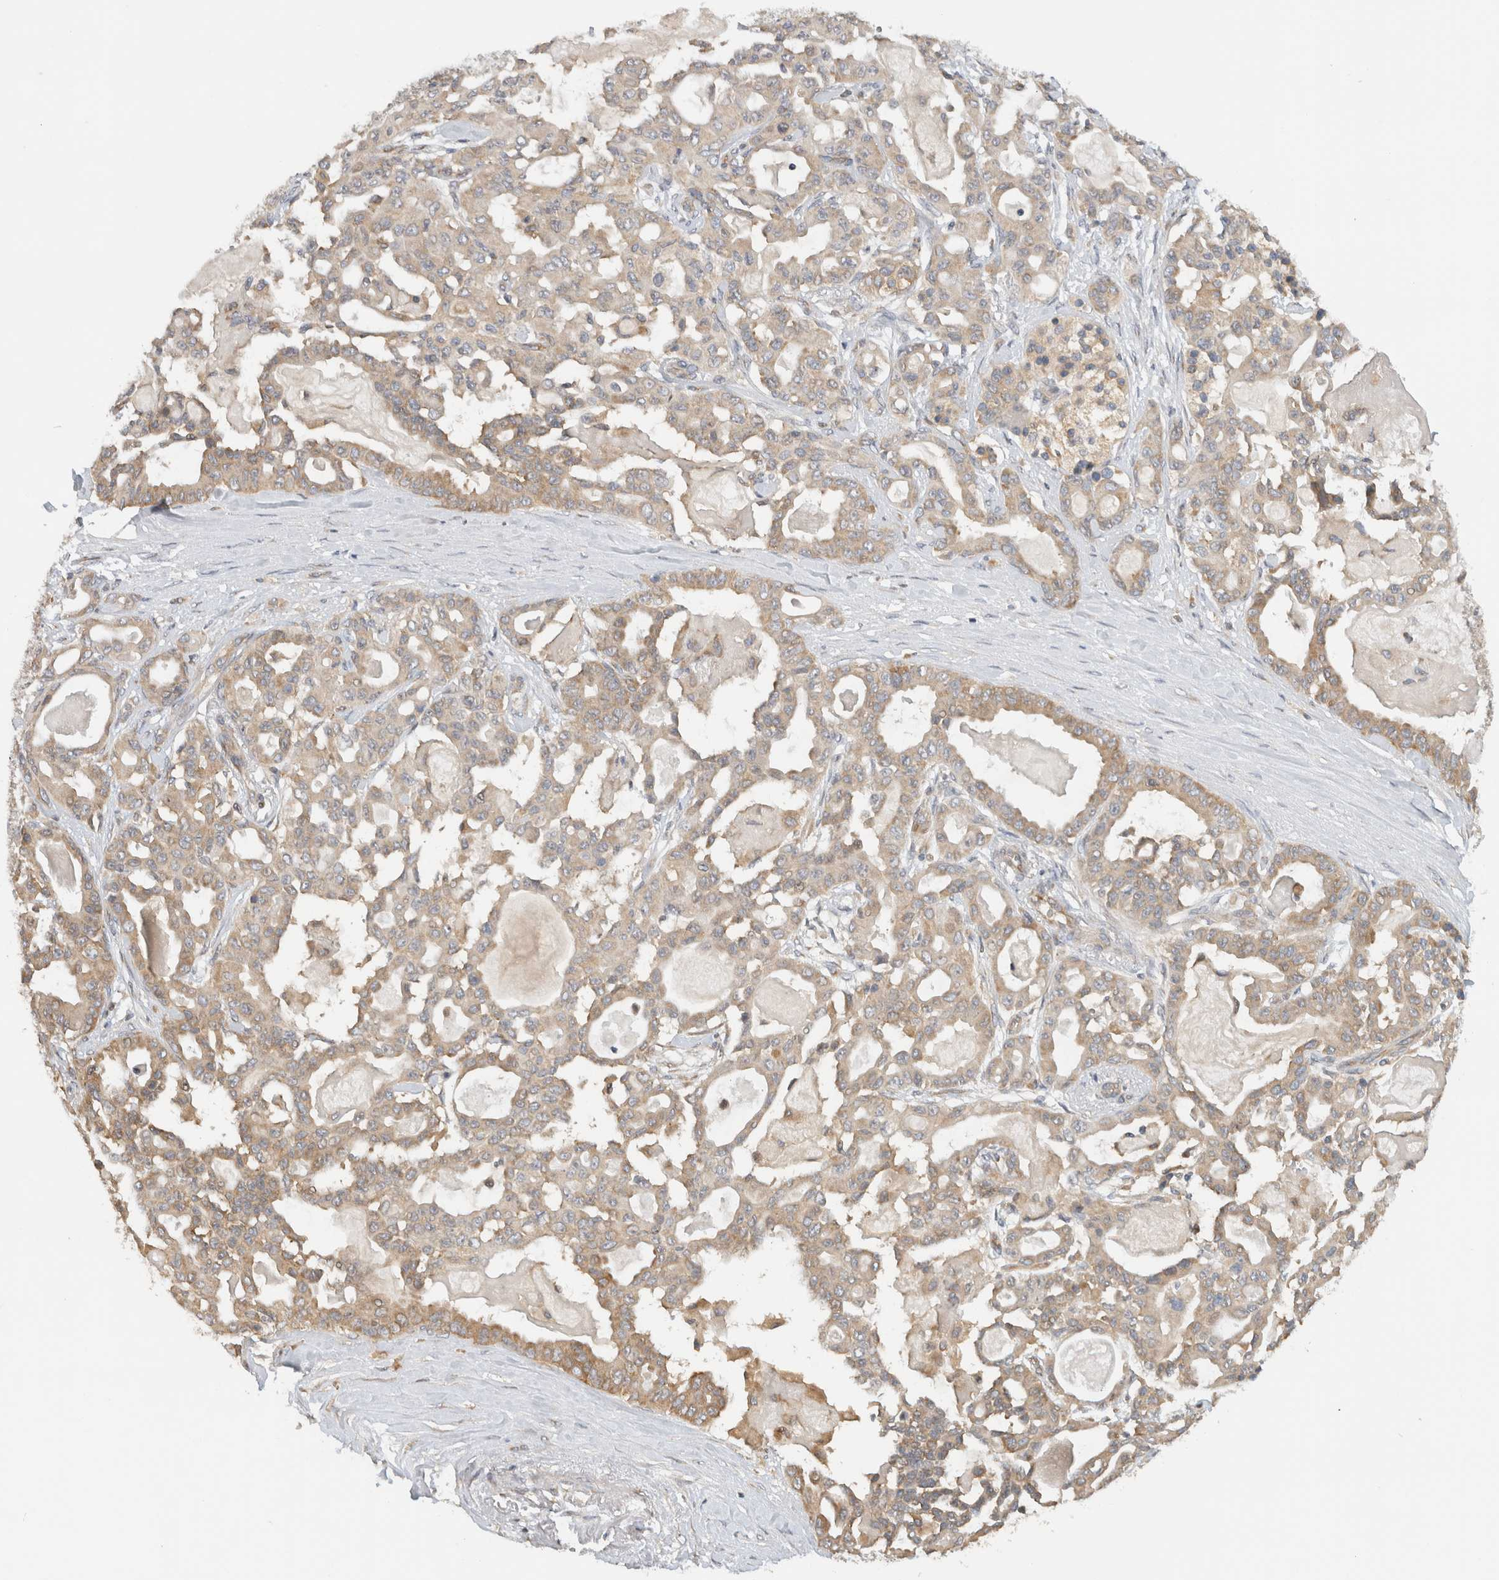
{"staining": {"intensity": "moderate", "quantity": "25%-75%", "location": "cytoplasmic/membranous"}, "tissue": "pancreatic cancer", "cell_type": "Tumor cells", "image_type": "cancer", "snomed": [{"axis": "morphology", "description": "Adenocarcinoma, NOS"}, {"axis": "topography", "description": "Pancreas"}], "caption": "An image of pancreatic cancer (adenocarcinoma) stained for a protein shows moderate cytoplasmic/membranous brown staining in tumor cells. (DAB (3,3'-diaminobenzidine) = brown stain, brightfield microscopy at high magnification).", "gene": "PUM1", "patient": {"sex": "male", "age": 63}}